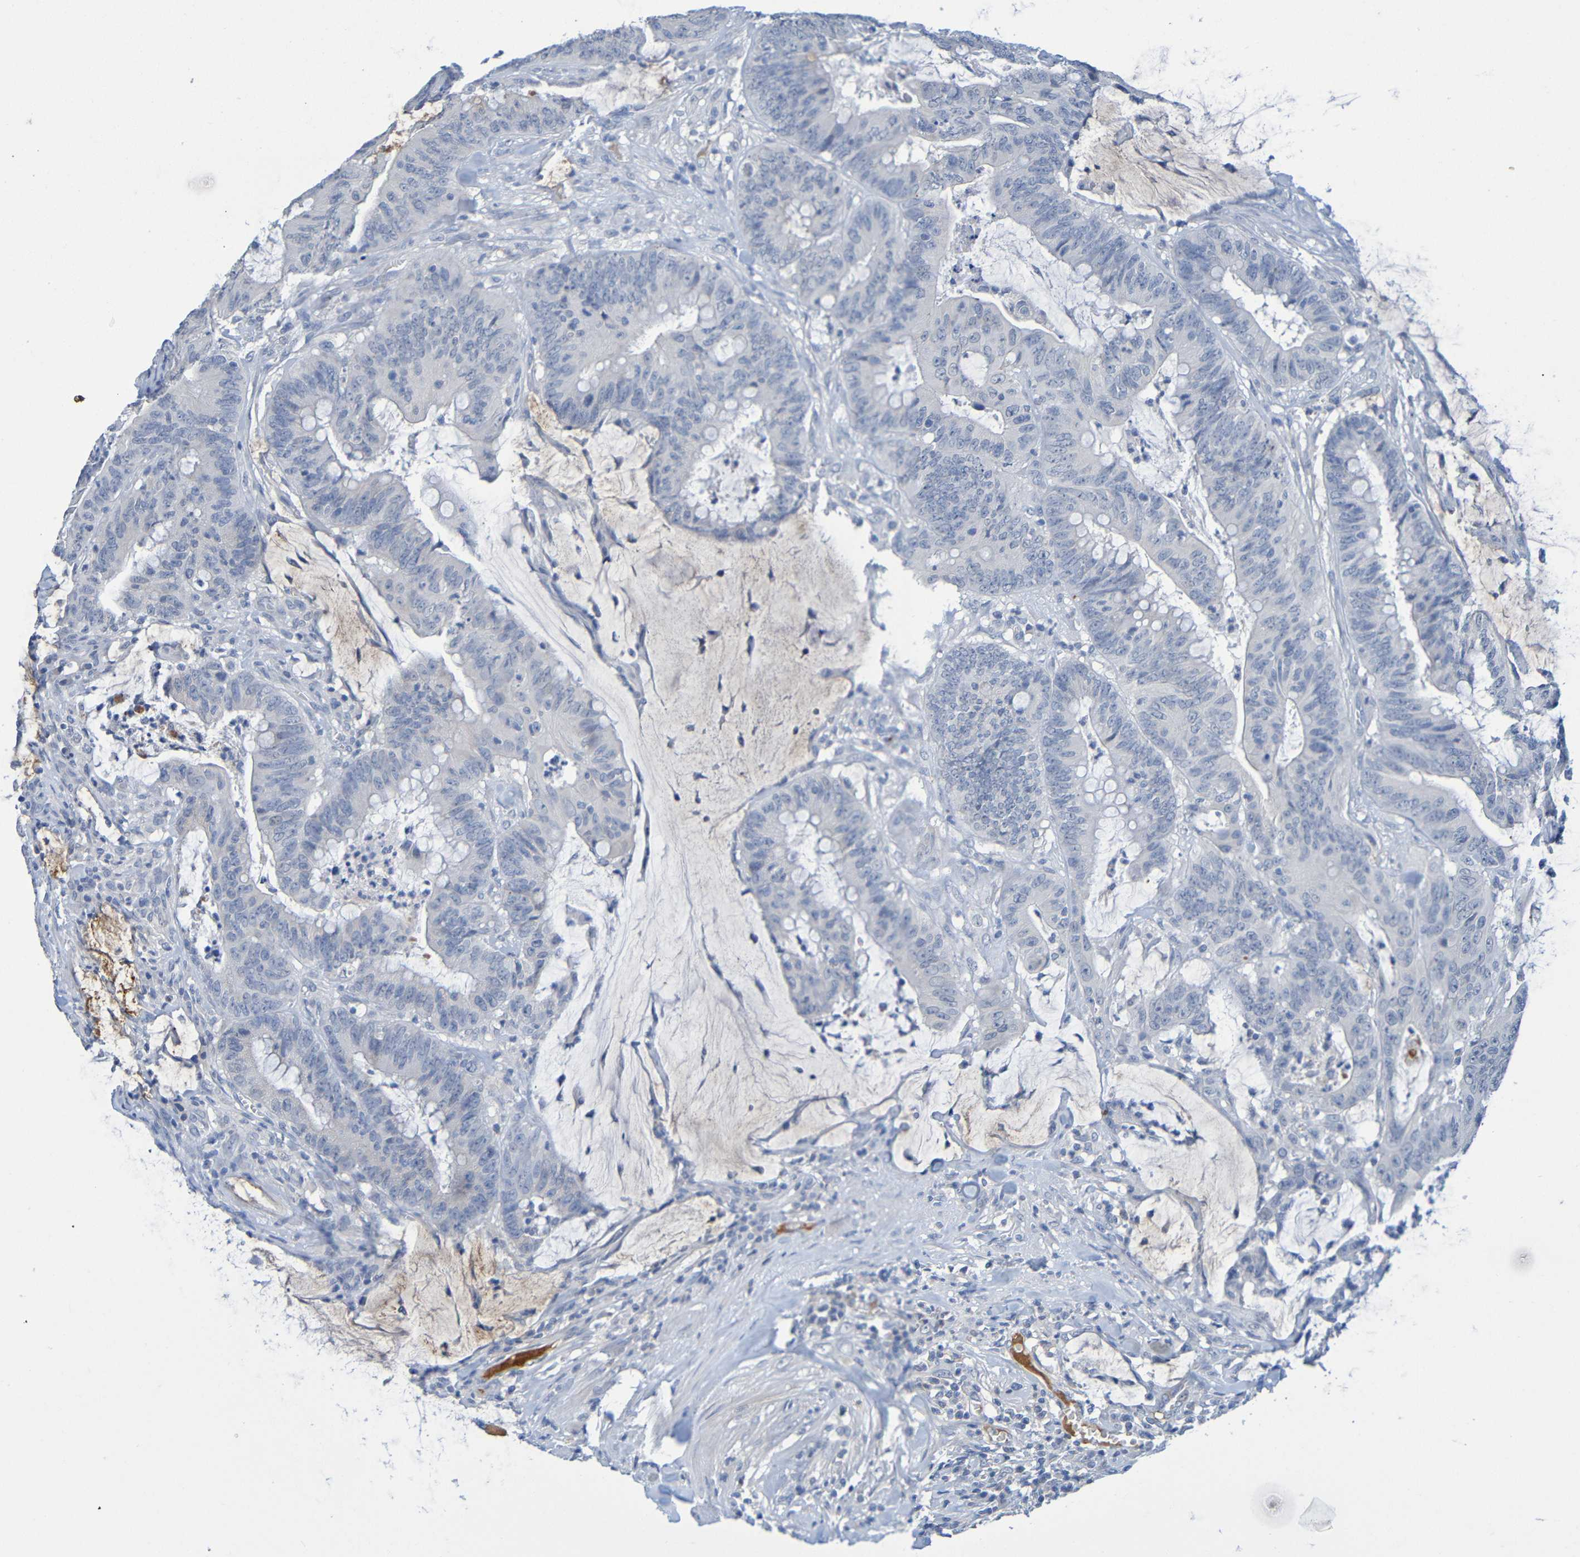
{"staining": {"intensity": "negative", "quantity": "none", "location": "none"}, "tissue": "colorectal cancer", "cell_type": "Tumor cells", "image_type": "cancer", "snomed": [{"axis": "morphology", "description": "Adenocarcinoma, NOS"}, {"axis": "topography", "description": "Colon"}], "caption": "DAB (3,3'-diaminobenzidine) immunohistochemical staining of colorectal cancer (adenocarcinoma) demonstrates no significant staining in tumor cells.", "gene": "IL10", "patient": {"sex": "male", "age": 45}}